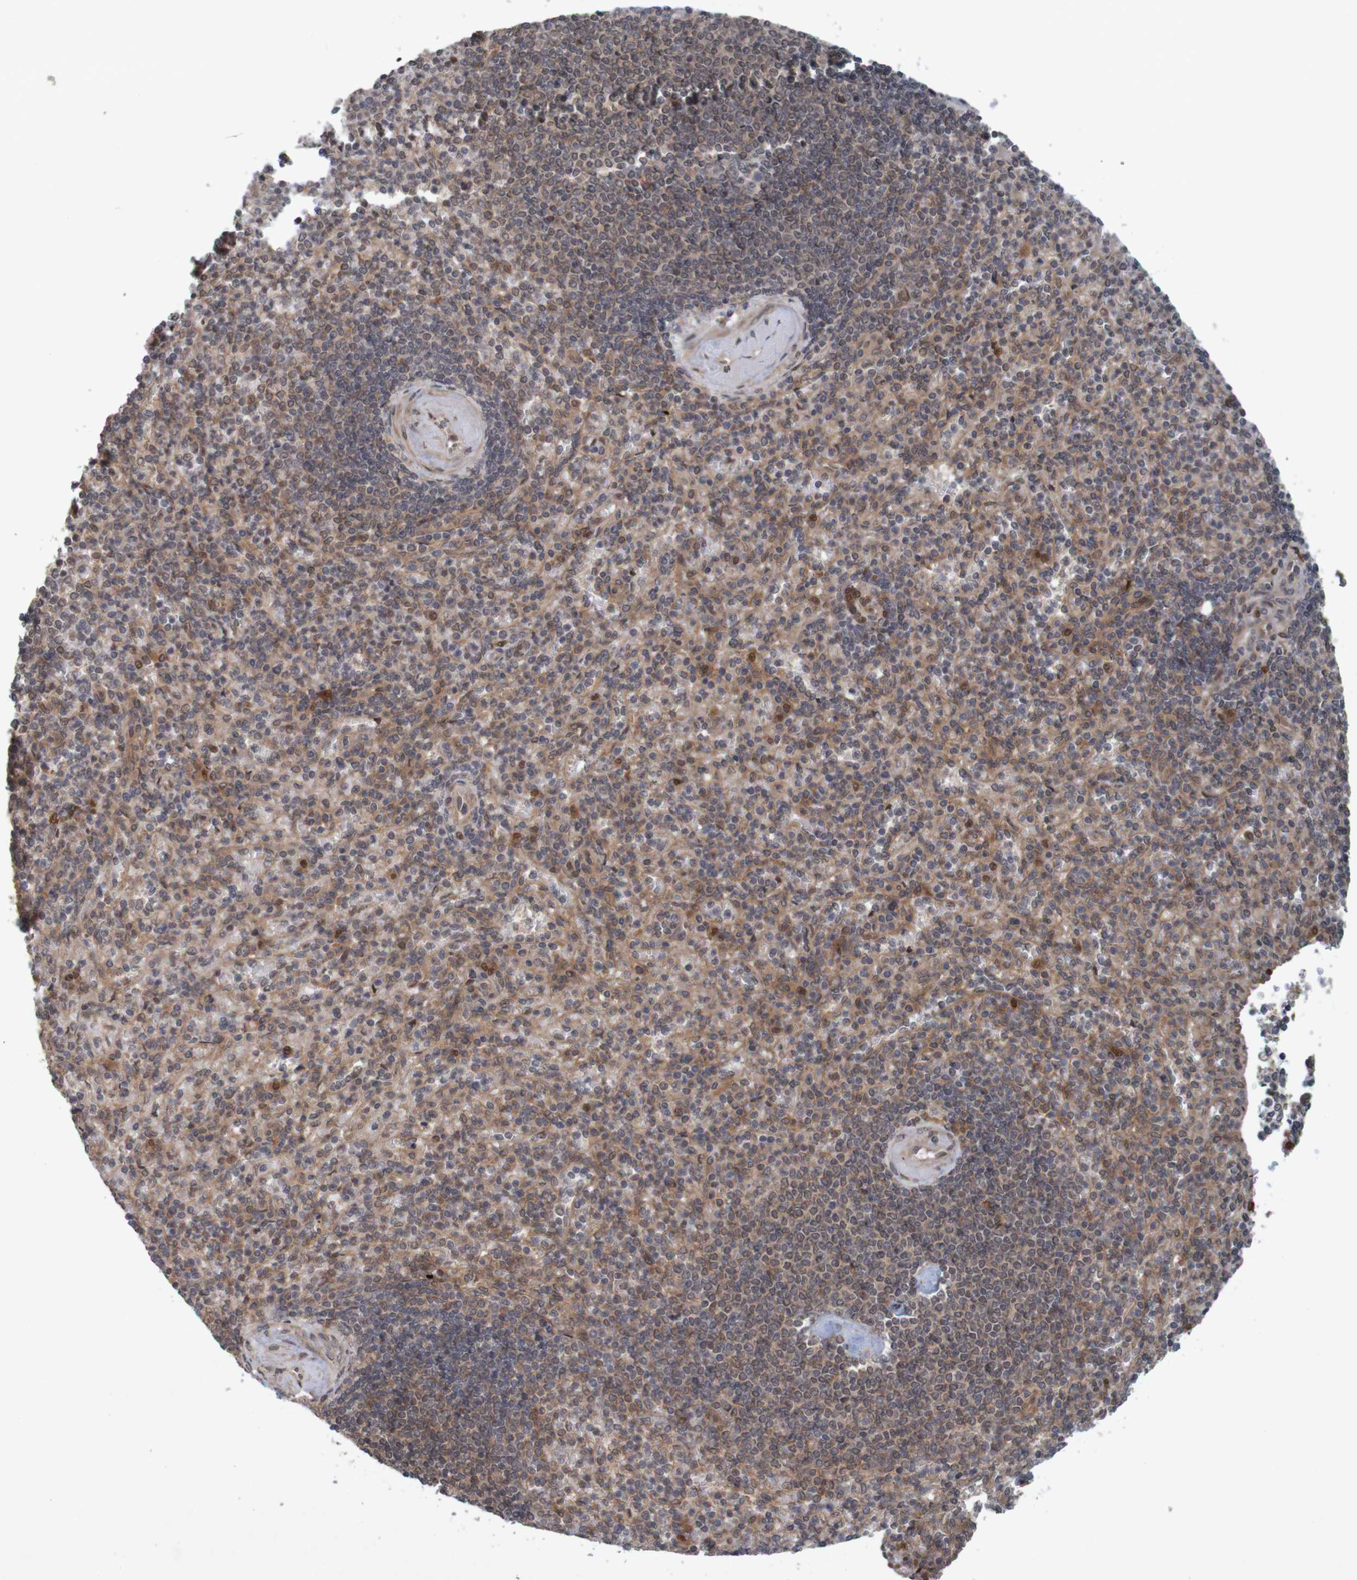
{"staining": {"intensity": "moderate", "quantity": ">75%", "location": "cytoplasmic/membranous,nuclear"}, "tissue": "spleen", "cell_type": "Cells in red pulp", "image_type": "normal", "snomed": [{"axis": "morphology", "description": "Normal tissue, NOS"}, {"axis": "topography", "description": "Spleen"}], "caption": "Benign spleen displays moderate cytoplasmic/membranous,nuclear expression in about >75% of cells in red pulp, visualized by immunohistochemistry. The staining is performed using DAB brown chromogen to label protein expression. The nuclei are counter-stained blue using hematoxylin.", "gene": "ARHGEF11", "patient": {"sex": "female", "age": 74}}